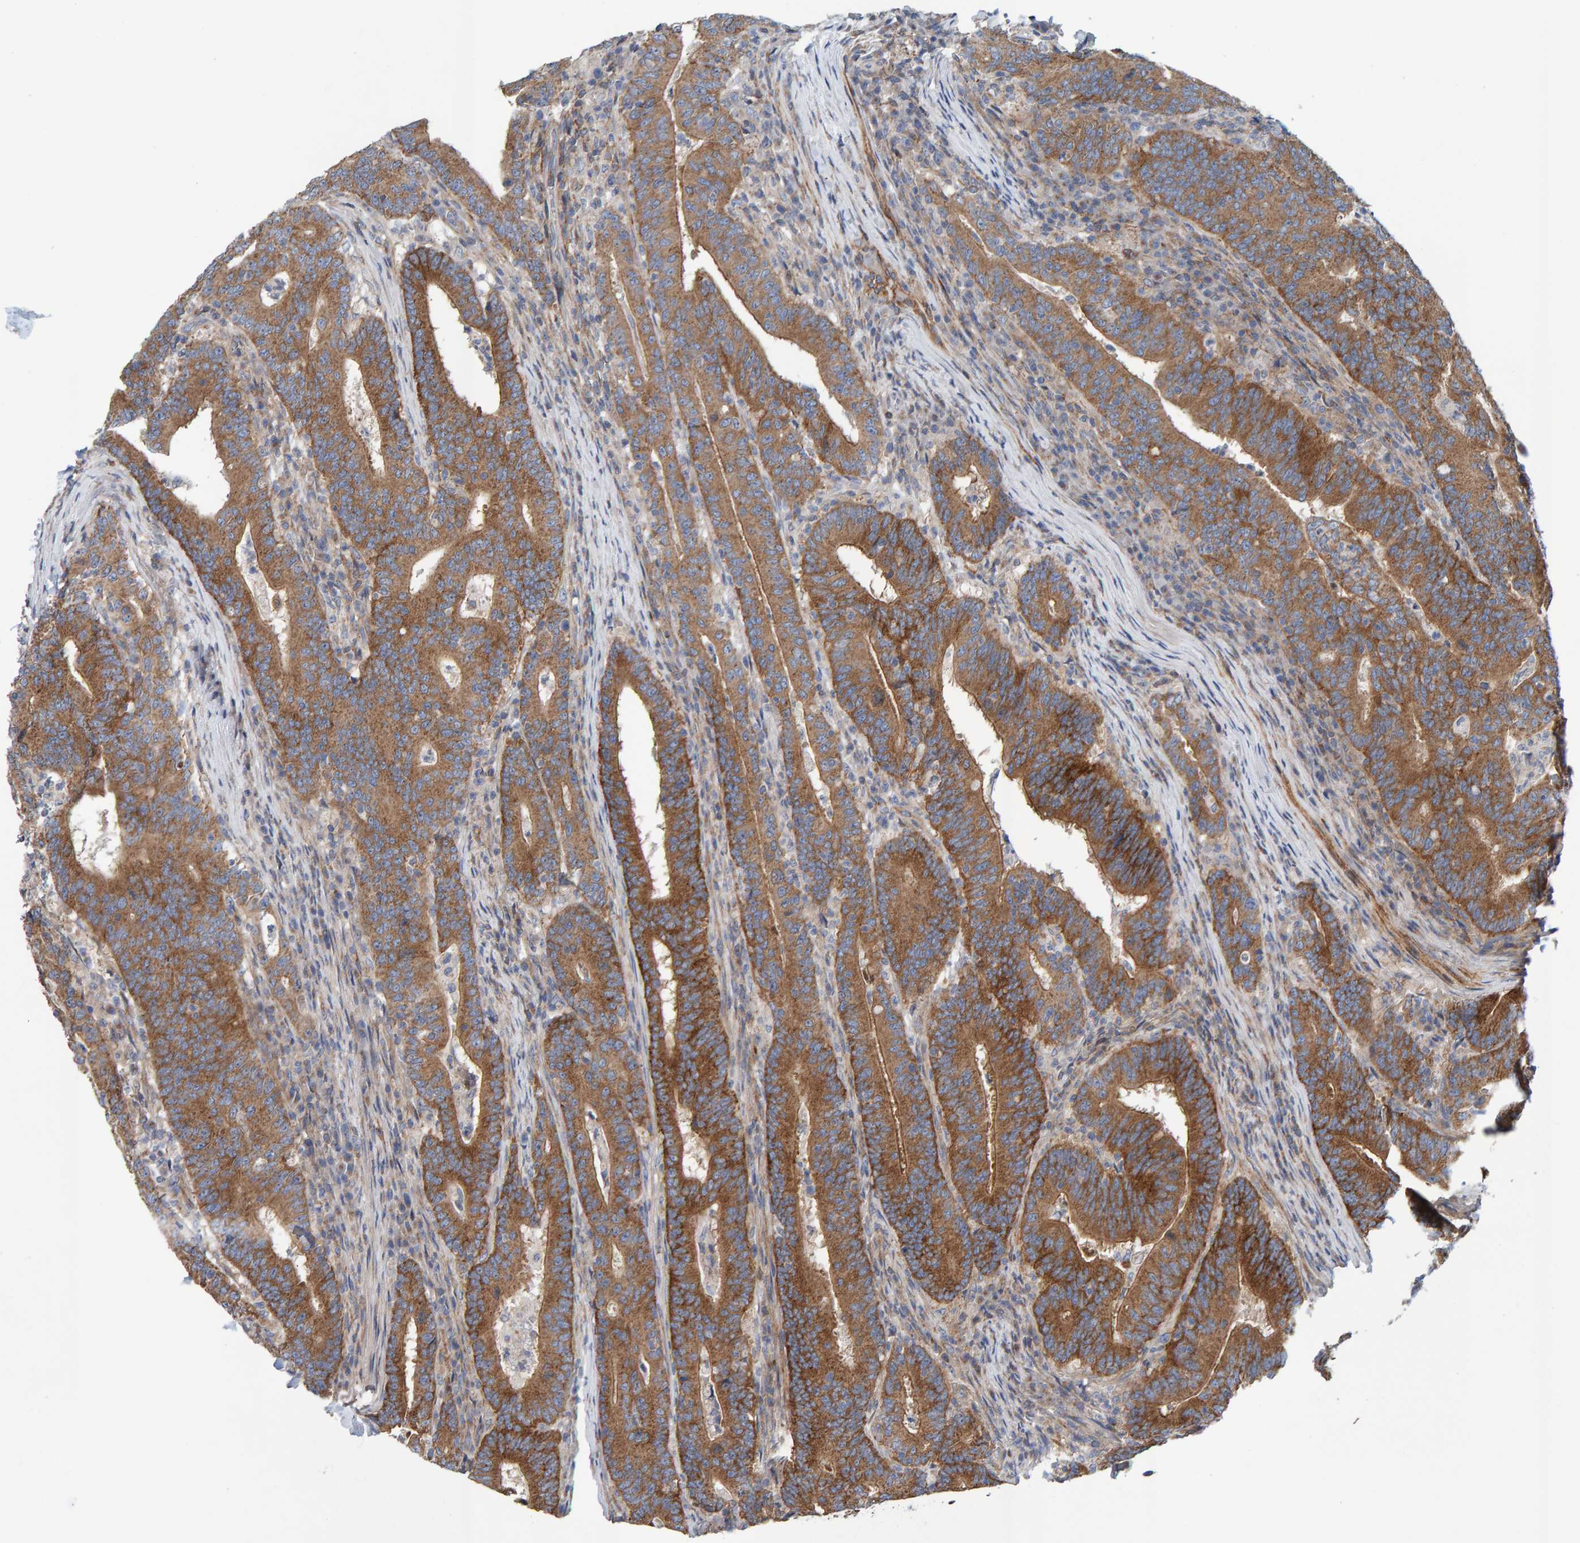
{"staining": {"intensity": "strong", "quantity": ">75%", "location": "cytoplasmic/membranous"}, "tissue": "colorectal cancer", "cell_type": "Tumor cells", "image_type": "cancer", "snomed": [{"axis": "morphology", "description": "Adenocarcinoma, NOS"}, {"axis": "topography", "description": "Colon"}], "caption": "Colorectal adenocarcinoma tissue reveals strong cytoplasmic/membranous expression in about >75% of tumor cells, visualized by immunohistochemistry.", "gene": "RGP1", "patient": {"sex": "female", "age": 66}}